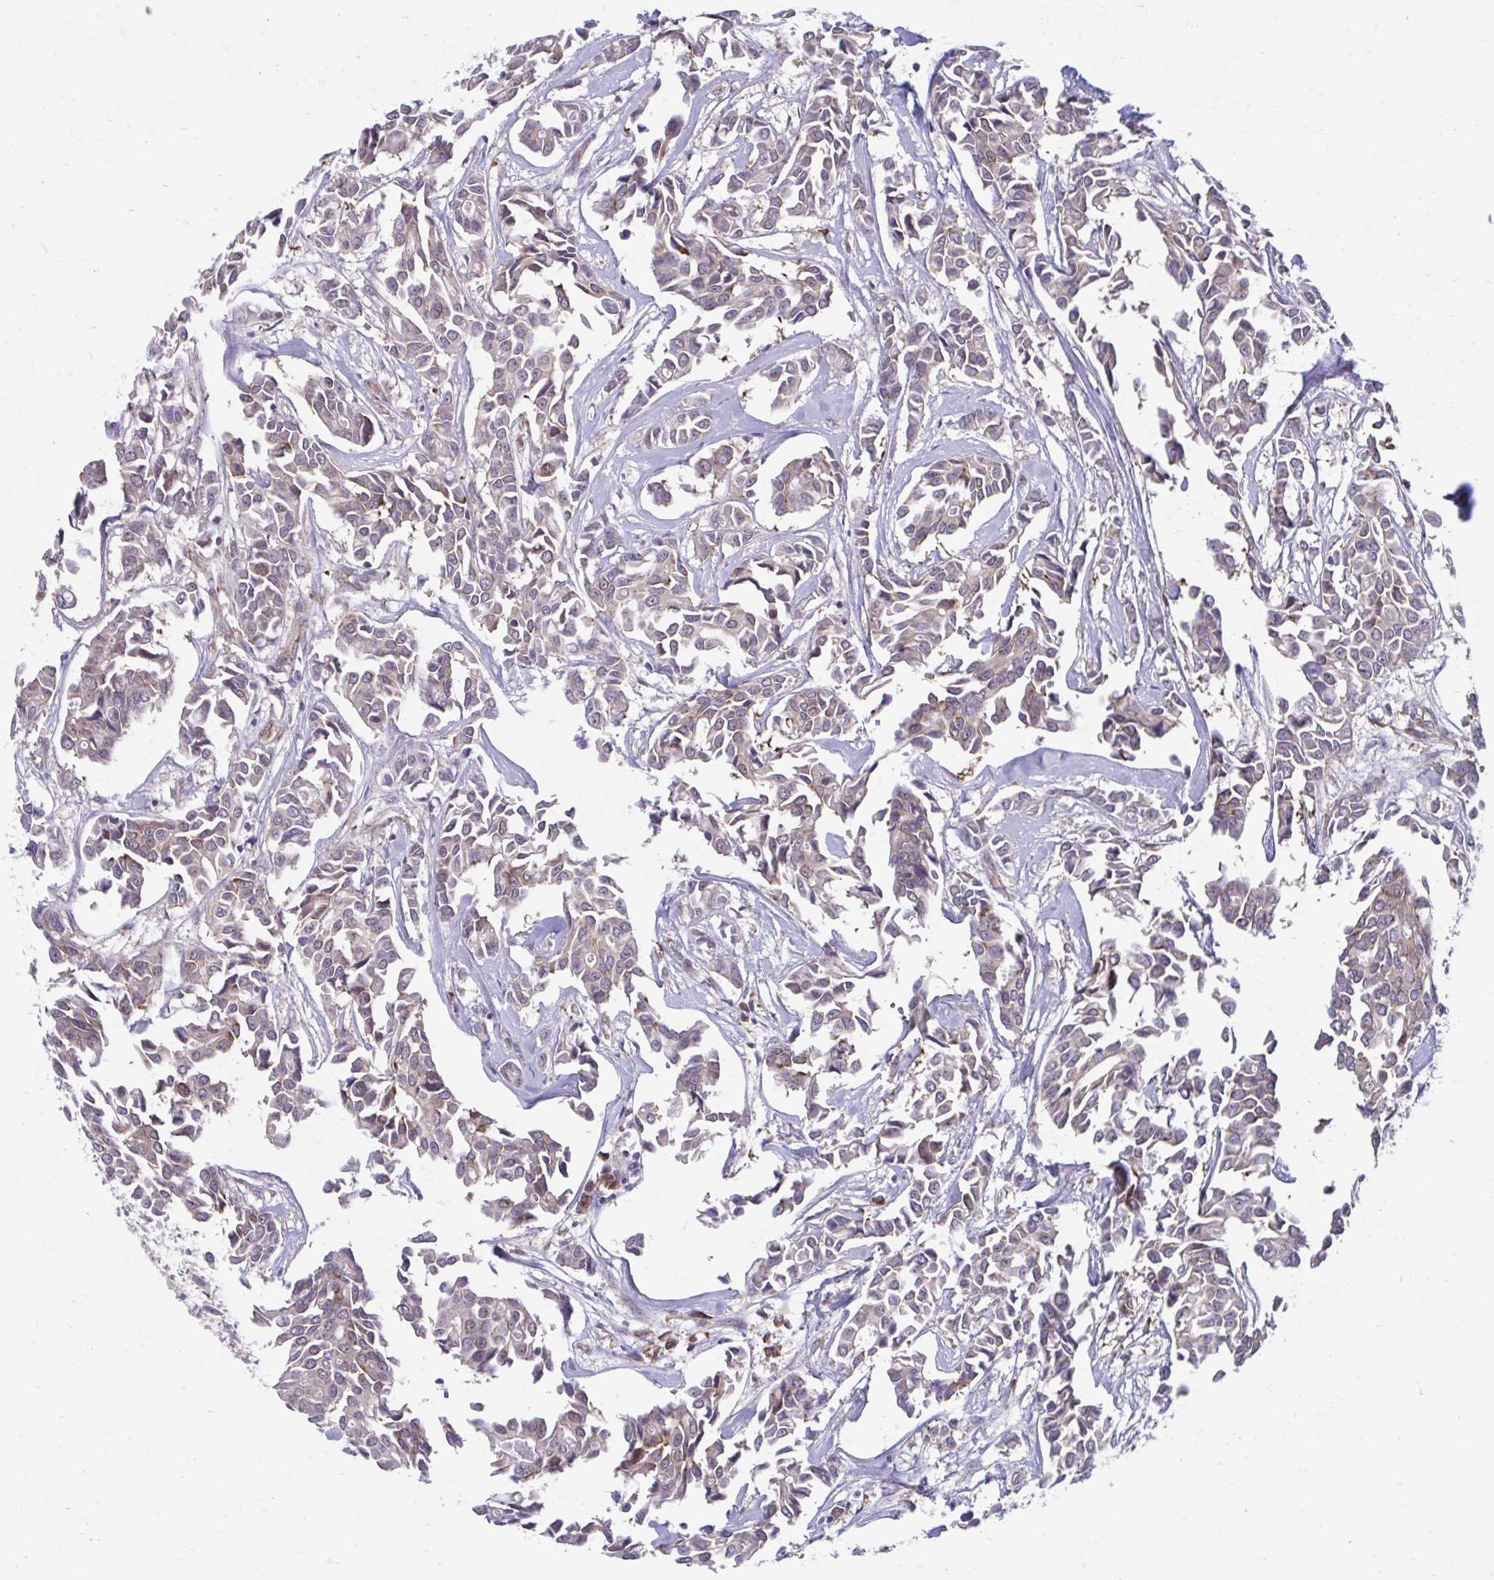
{"staining": {"intensity": "weak", "quantity": ">75%", "location": "cytoplasmic/membranous"}, "tissue": "breast cancer", "cell_type": "Tumor cells", "image_type": "cancer", "snomed": [{"axis": "morphology", "description": "Duct carcinoma"}, {"axis": "topography", "description": "Breast"}], "caption": "Protein expression analysis of breast cancer shows weak cytoplasmic/membranous positivity in approximately >75% of tumor cells.", "gene": "SELENON", "patient": {"sex": "female", "age": 54}}